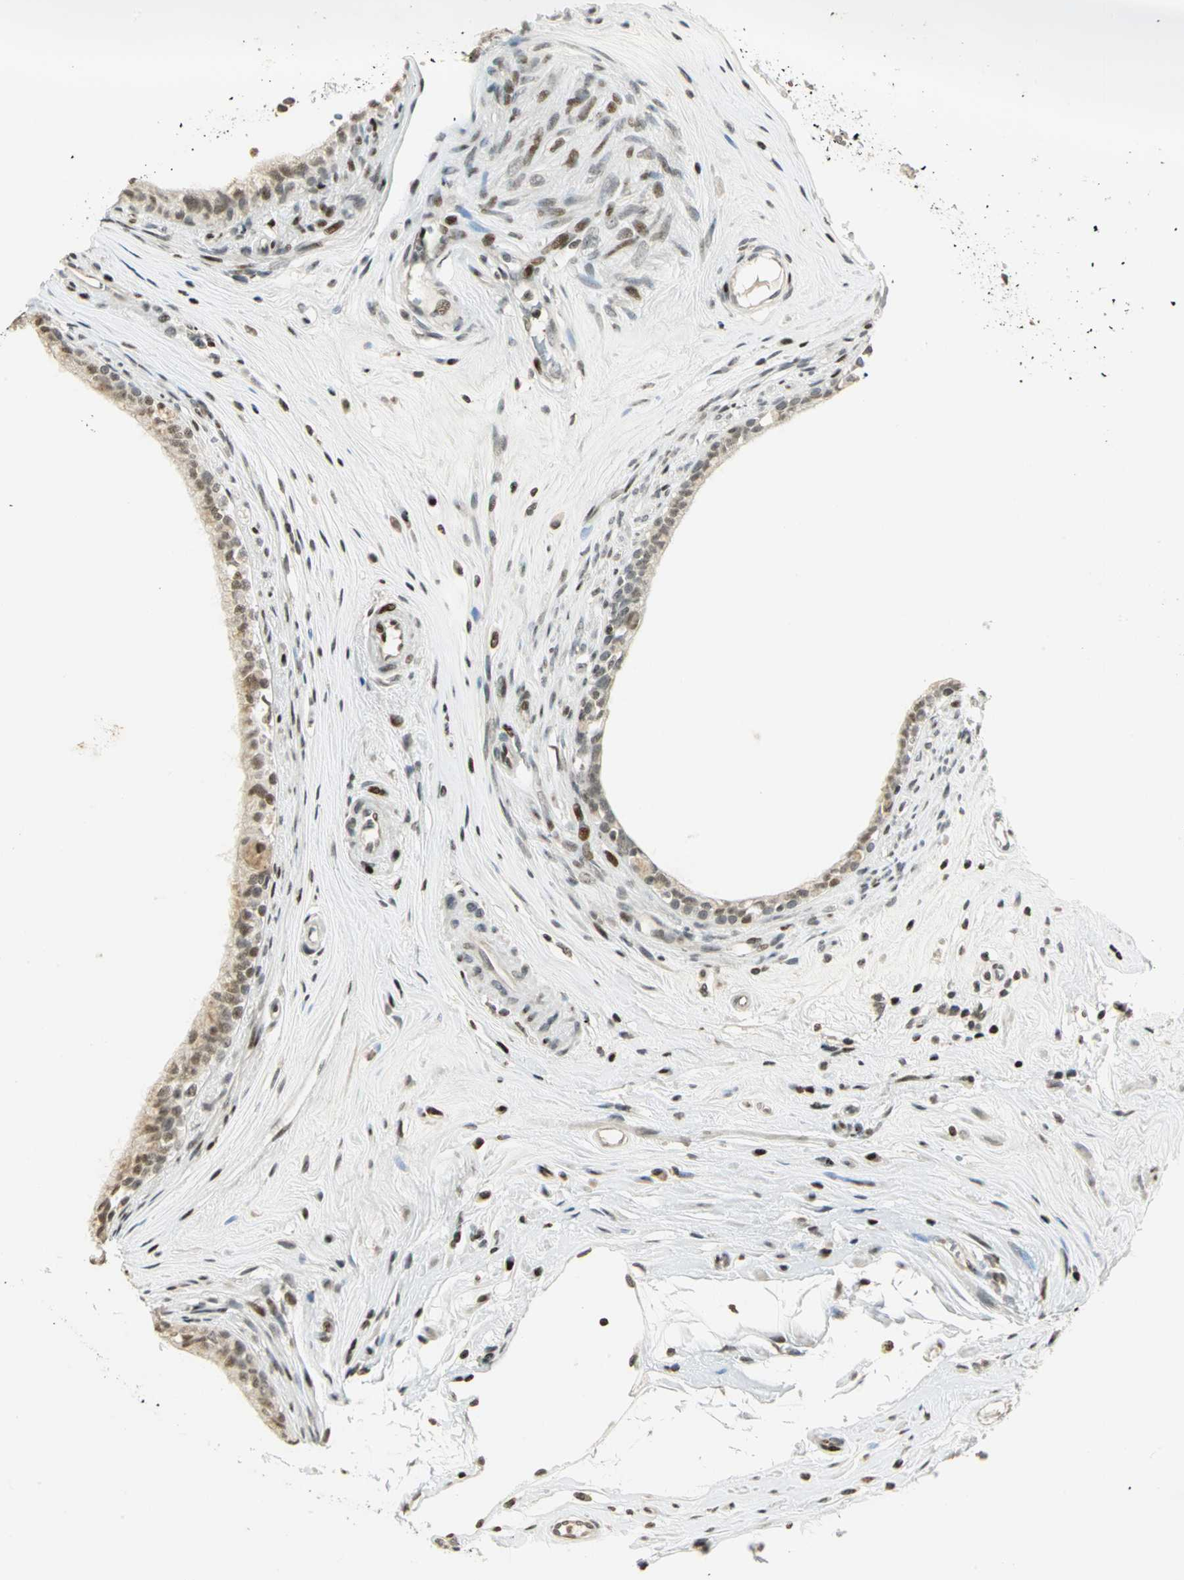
{"staining": {"intensity": "moderate", "quantity": "25%-75%", "location": "nuclear"}, "tissue": "epididymis", "cell_type": "Glandular cells", "image_type": "normal", "snomed": [{"axis": "morphology", "description": "Normal tissue, NOS"}, {"axis": "morphology", "description": "Inflammation, NOS"}, {"axis": "topography", "description": "Epididymis"}], "caption": "Moderate nuclear staining is appreciated in about 25%-75% of glandular cells in unremarkable epididymis. The staining was performed using DAB (3,3'-diaminobenzidine), with brown indicating positive protein expression. Nuclei are stained blue with hematoxylin.", "gene": "KDM1A", "patient": {"sex": "male", "age": 84}}